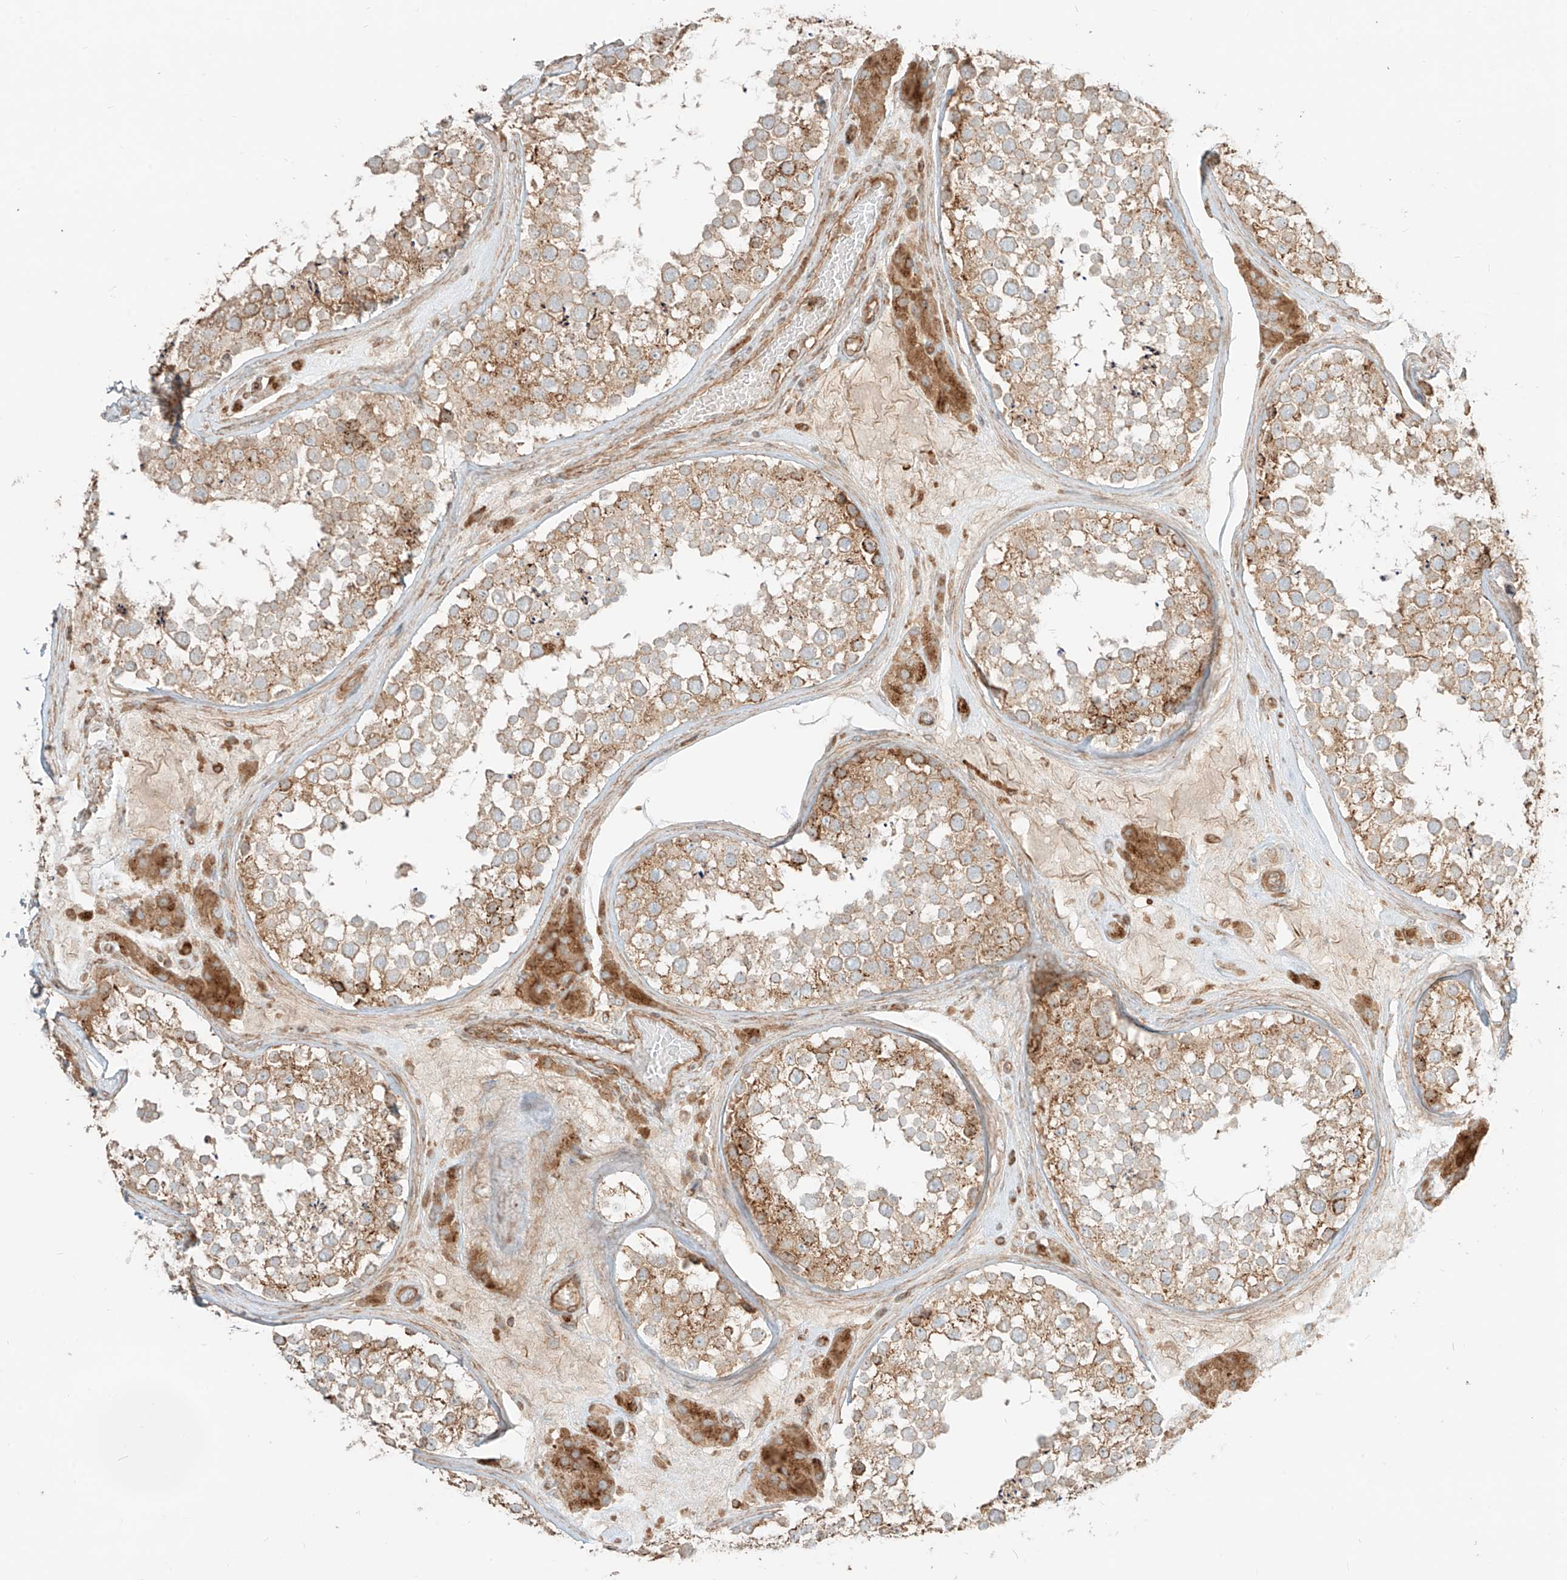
{"staining": {"intensity": "moderate", "quantity": ">75%", "location": "cytoplasmic/membranous"}, "tissue": "testis", "cell_type": "Cells in seminiferous ducts", "image_type": "normal", "snomed": [{"axis": "morphology", "description": "Normal tissue, NOS"}, {"axis": "topography", "description": "Testis"}], "caption": "IHC image of benign testis stained for a protein (brown), which exhibits medium levels of moderate cytoplasmic/membranous staining in about >75% of cells in seminiferous ducts.", "gene": "CCDC115", "patient": {"sex": "male", "age": 46}}